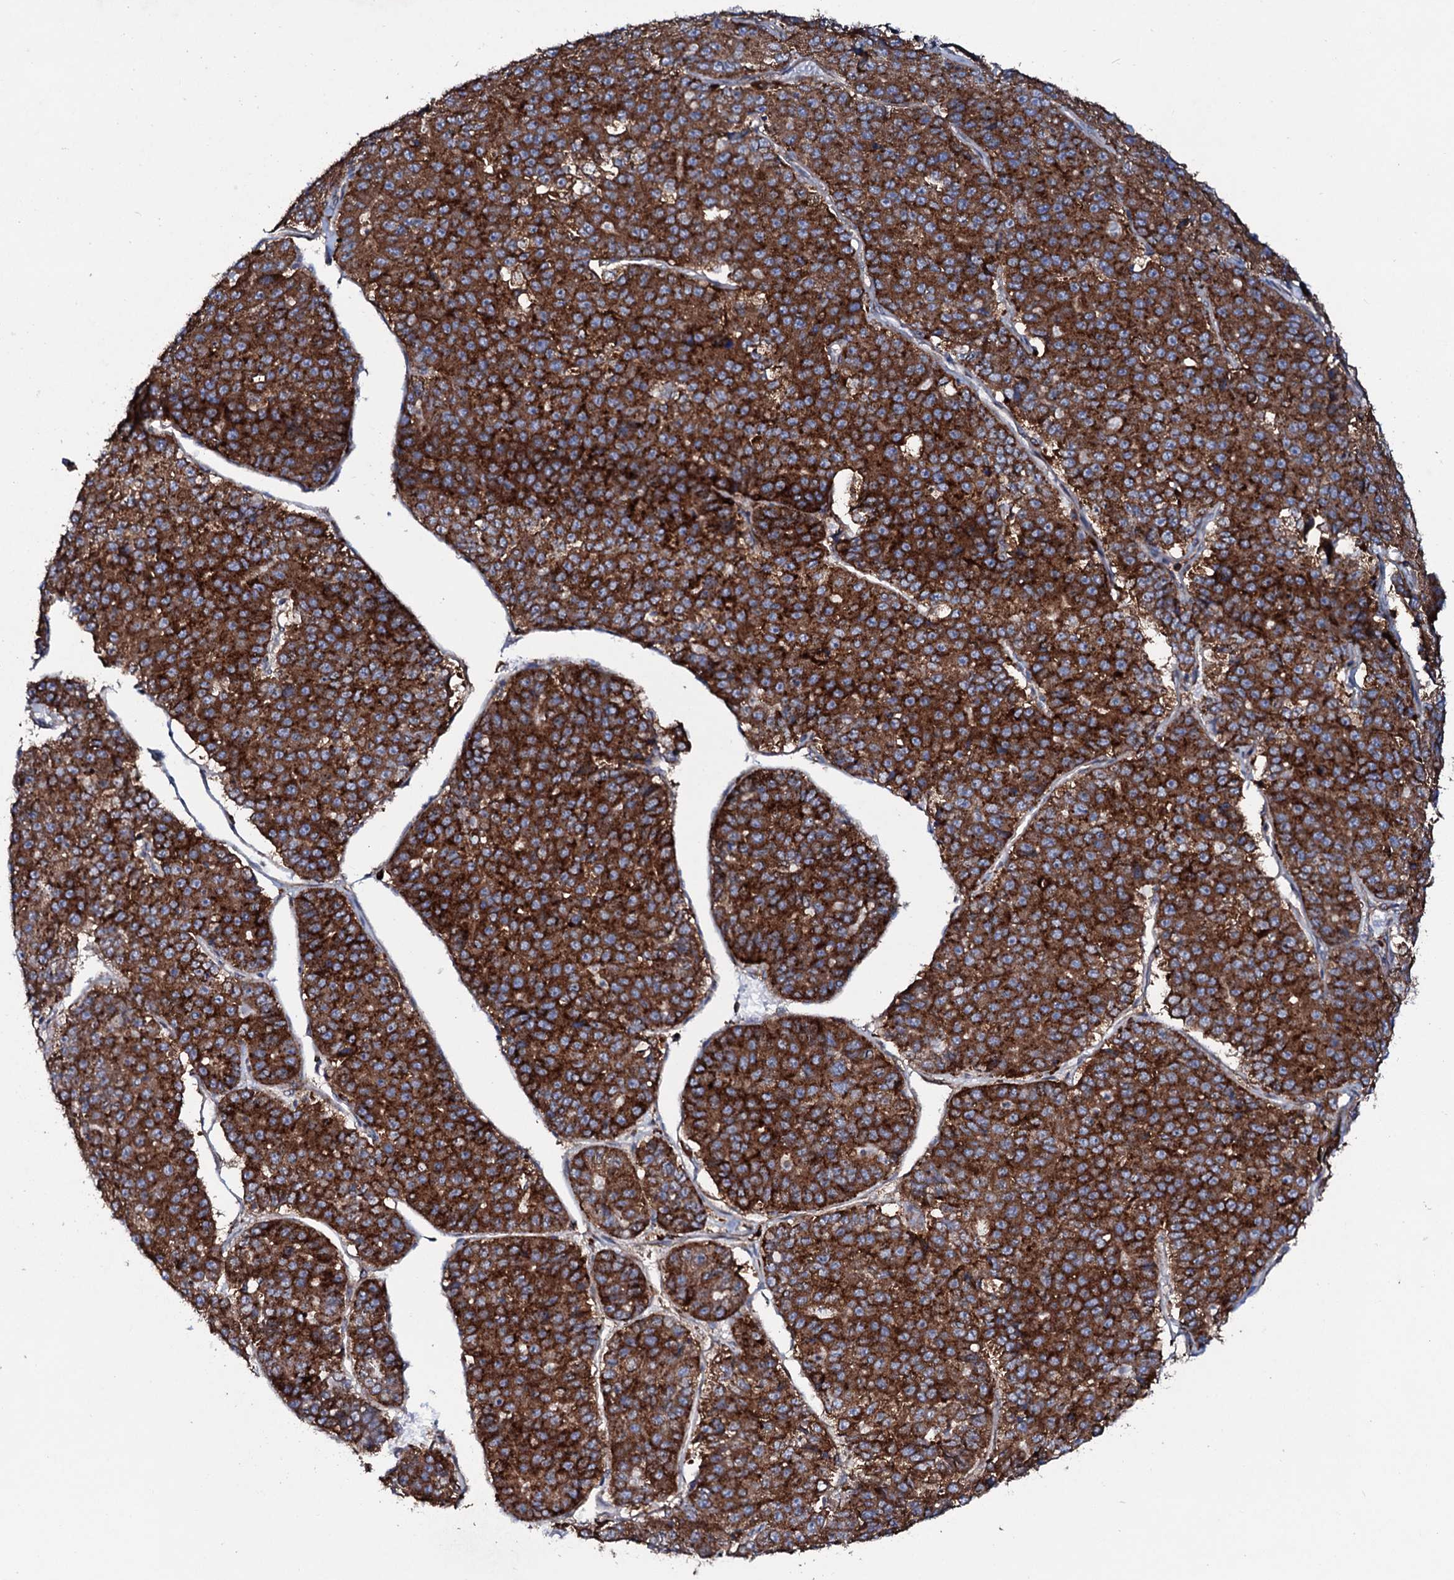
{"staining": {"intensity": "strong", "quantity": ">75%", "location": "cytoplasmic/membranous"}, "tissue": "pancreatic cancer", "cell_type": "Tumor cells", "image_type": "cancer", "snomed": [{"axis": "morphology", "description": "Adenocarcinoma, NOS"}, {"axis": "topography", "description": "Pancreas"}], "caption": "Protein staining of pancreatic adenocarcinoma tissue displays strong cytoplasmic/membranous staining in approximately >75% of tumor cells.", "gene": "P2RX4", "patient": {"sex": "male", "age": 50}}